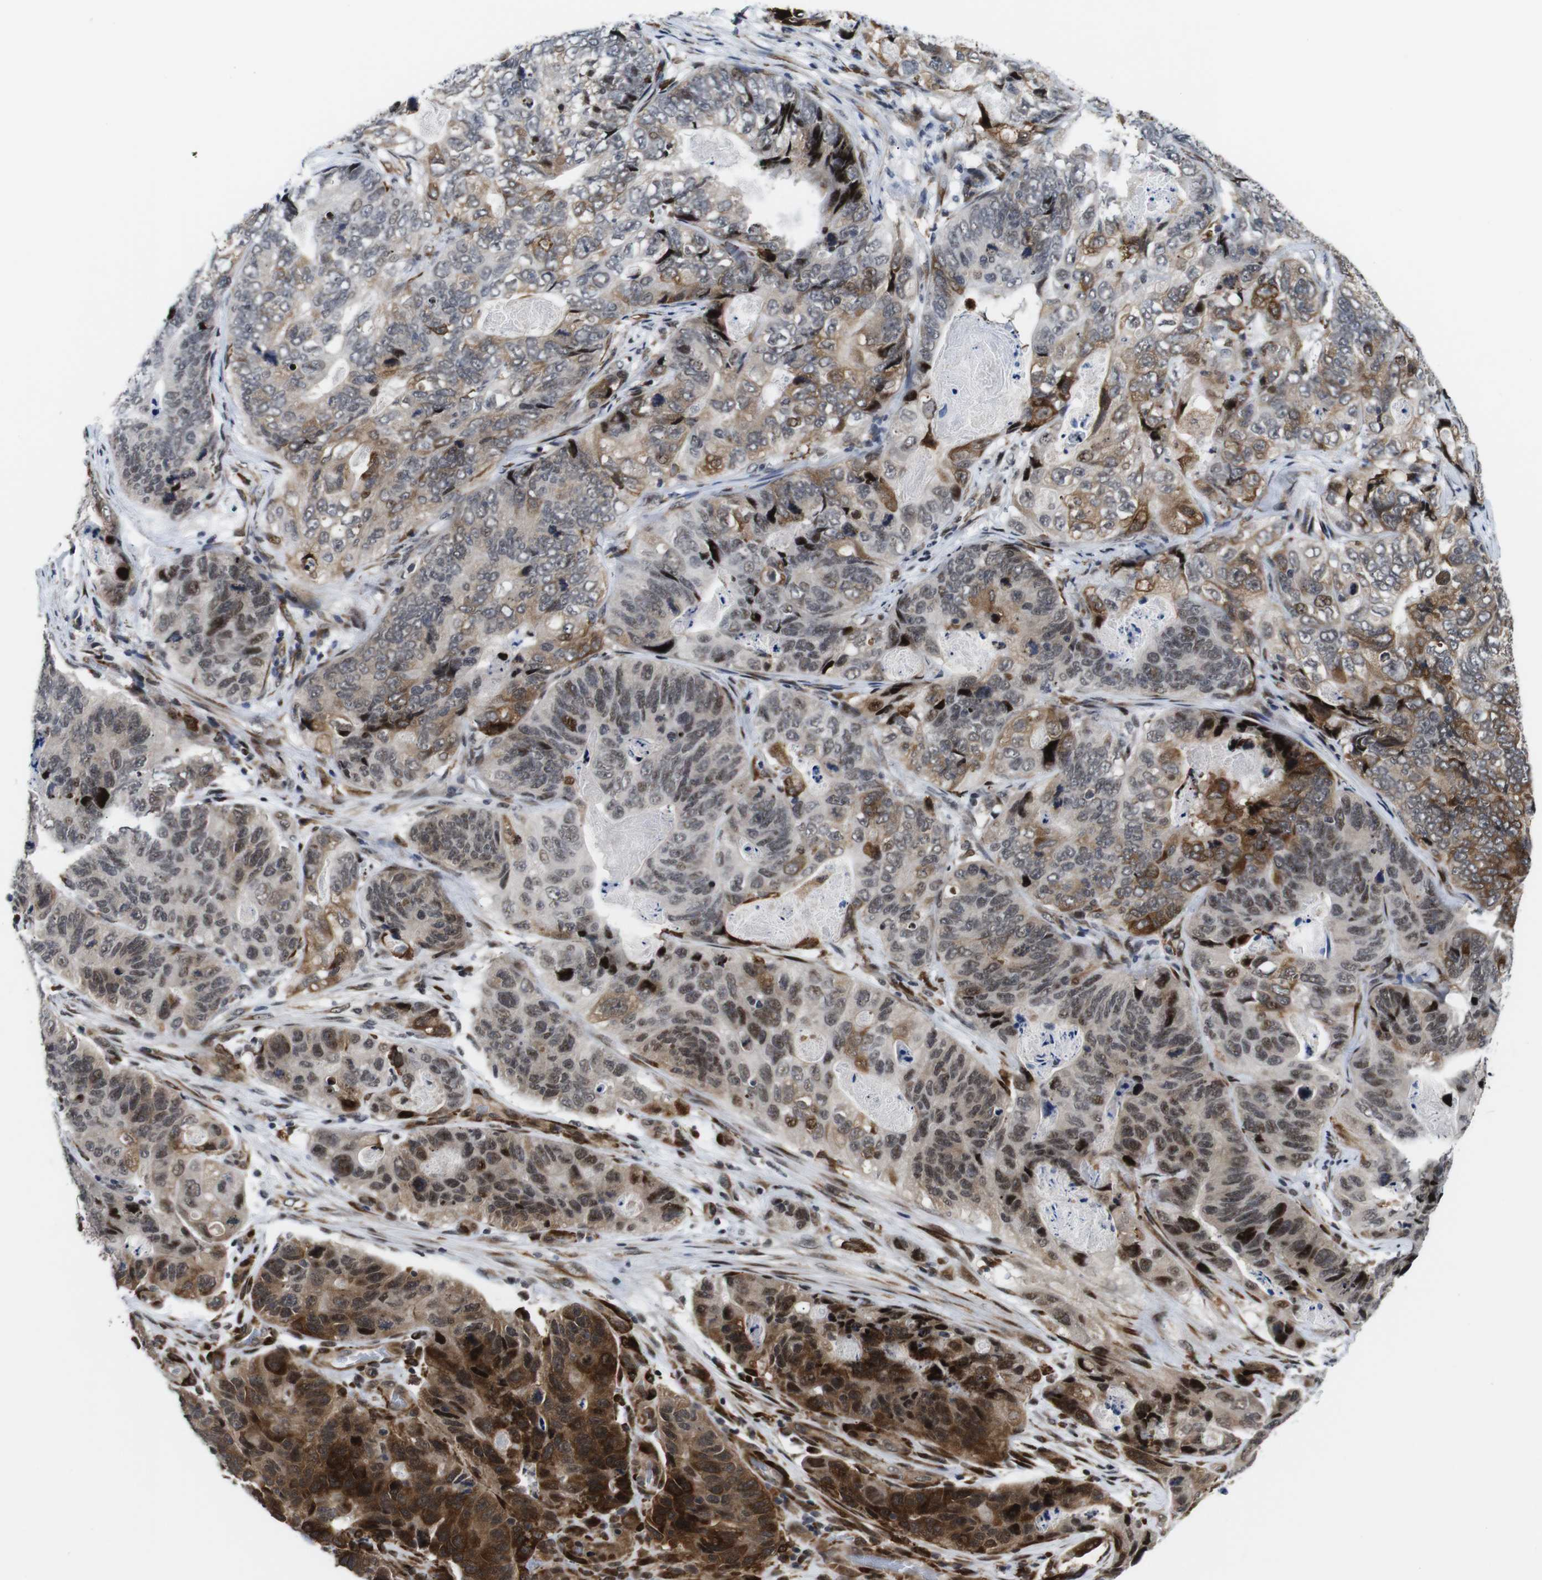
{"staining": {"intensity": "strong", "quantity": "<25%", "location": "cytoplasmic/membranous,nuclear"}, "tissue": "stomach cancer", "cell_type": "Tumor cells", "image_type": "cancer", "snomed": [{"axis": "morphology", "description": "Adenocarcinoma, NOS"}, {"axis": "topography", "description": "Stomach"}], "caption": "IHC histopathology image of neoplastic tissue: human stomach cancer stained using immunohistochemistry exhibits medium levels of strong protein expression localized specifically in the cytoplasmic/membranous and nuclear of tumor cells, appearing as a cytoplasmic/membranous and nuclear brown color.", "gene": "EIF4G1", "patient": {"sex": "female", "age": 89}}